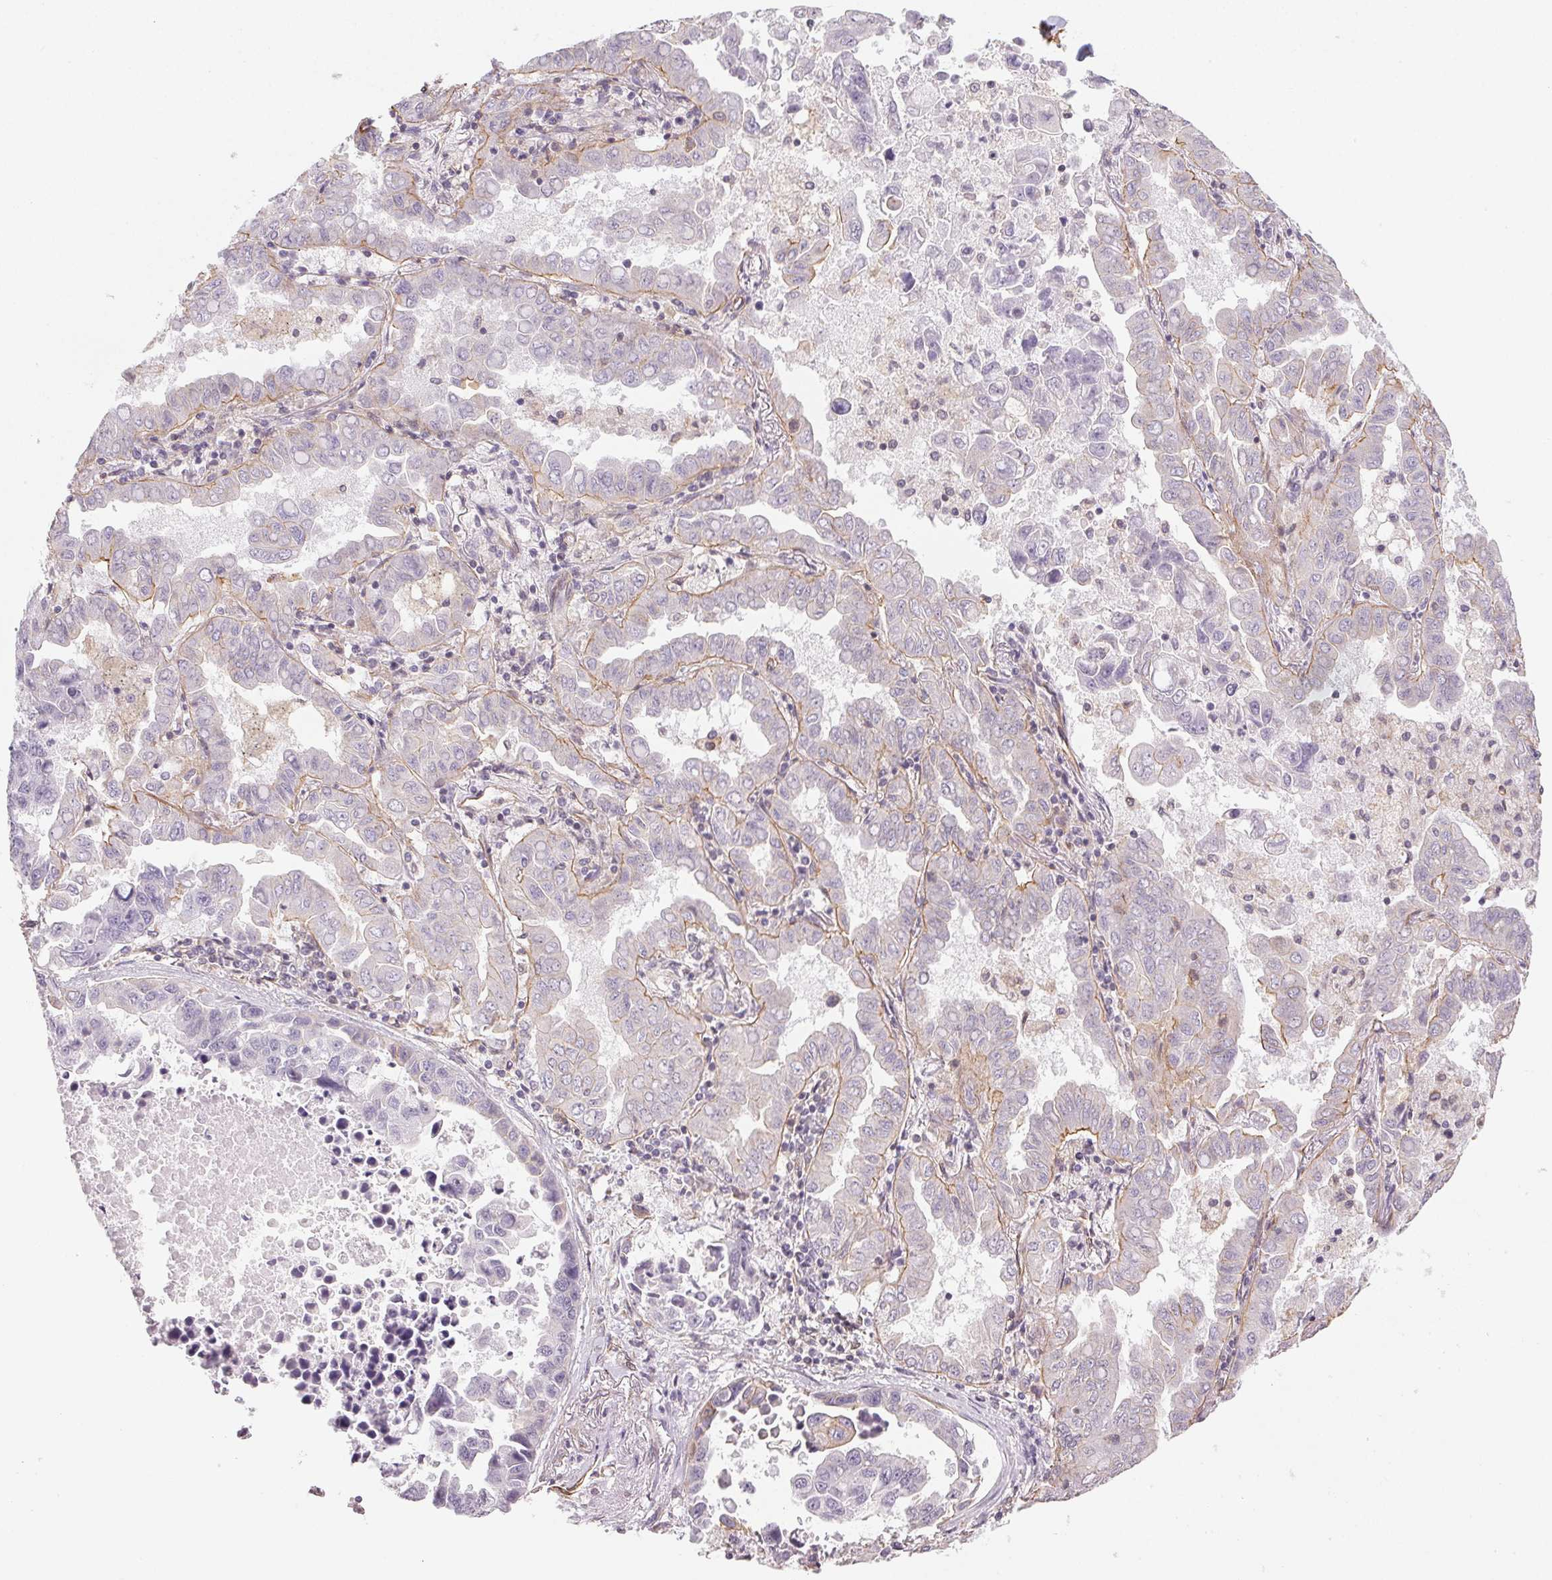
{"staining": {"intensity": "negative", "quantity": "none", "location": "none"}, "tissue": "lung cancer", "cell_type": "Tumor cells", "image_type": "cancer", "snomed": [{"axis": "morphology", "description": "Adenocarcinoma, NOS"}, {"axis": "topography", "description": "Lung"}], "caption": "Protein analysis of lung adenocarcinoma reveals no significant expression in tumor cells. (Immunohistochemistry (ihc), brightfield microscopy, high magnification).", "gene": "PLA2G4F", "patient": {"sex": "male", "age": 64}}